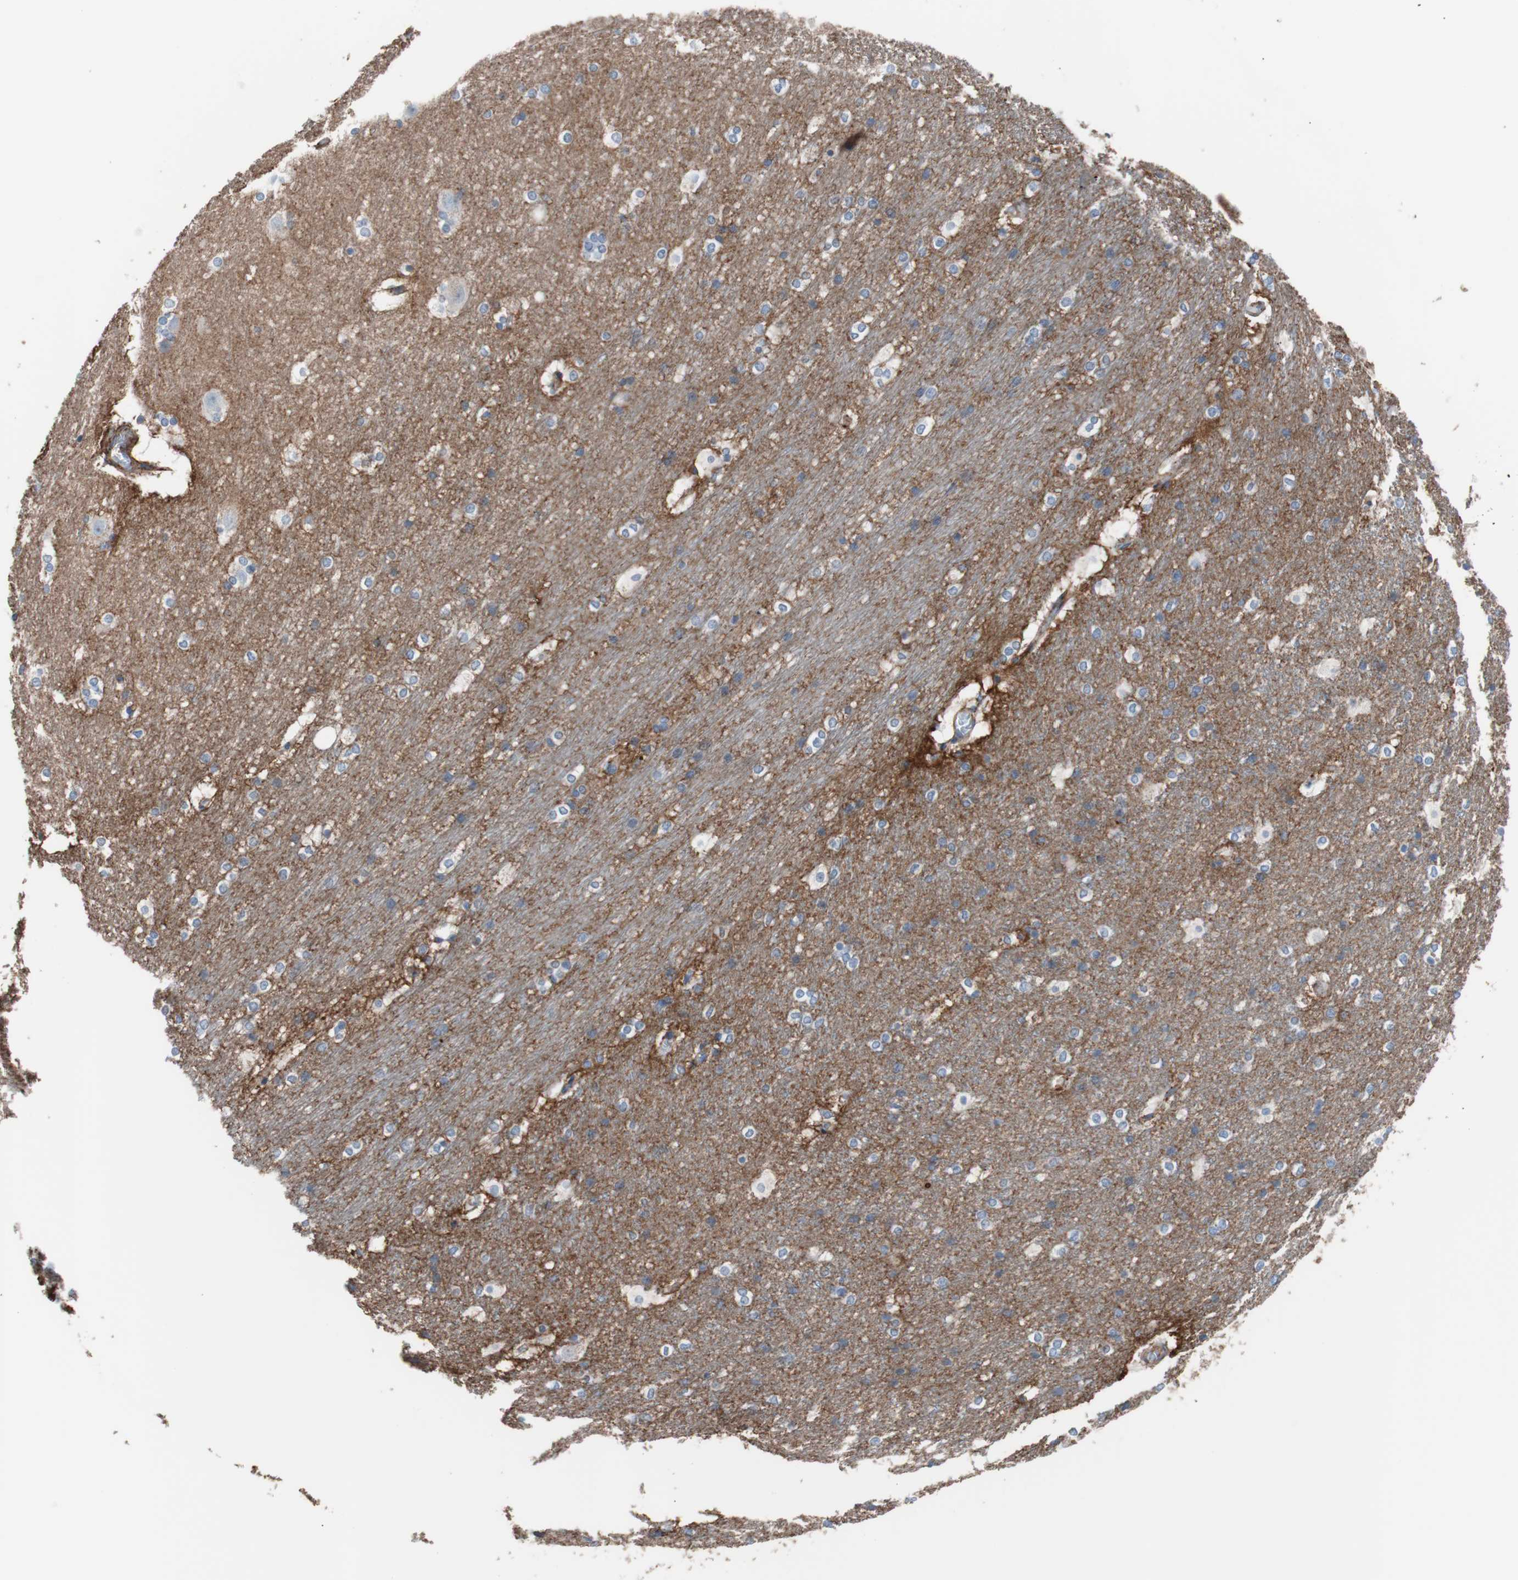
{"staining": {"intensity": "negative", "quantity": "none", "location": "none"}, "tissue": "hippocampus", "cell_type": "Glial cells", "image_type": "normal", "snomed": [{"axis": "morphology", "description": "Normal tissue, NOS"}, {"axis": "topography", "description": "Hippocampus"}], "caption": "High power microscopy image of an immunohistochemistry image of unremarkable hippocampus, revealing no significant staining in glial cells.", "gene": "CD81", "patient": {"sex": "female", "age": 19}}